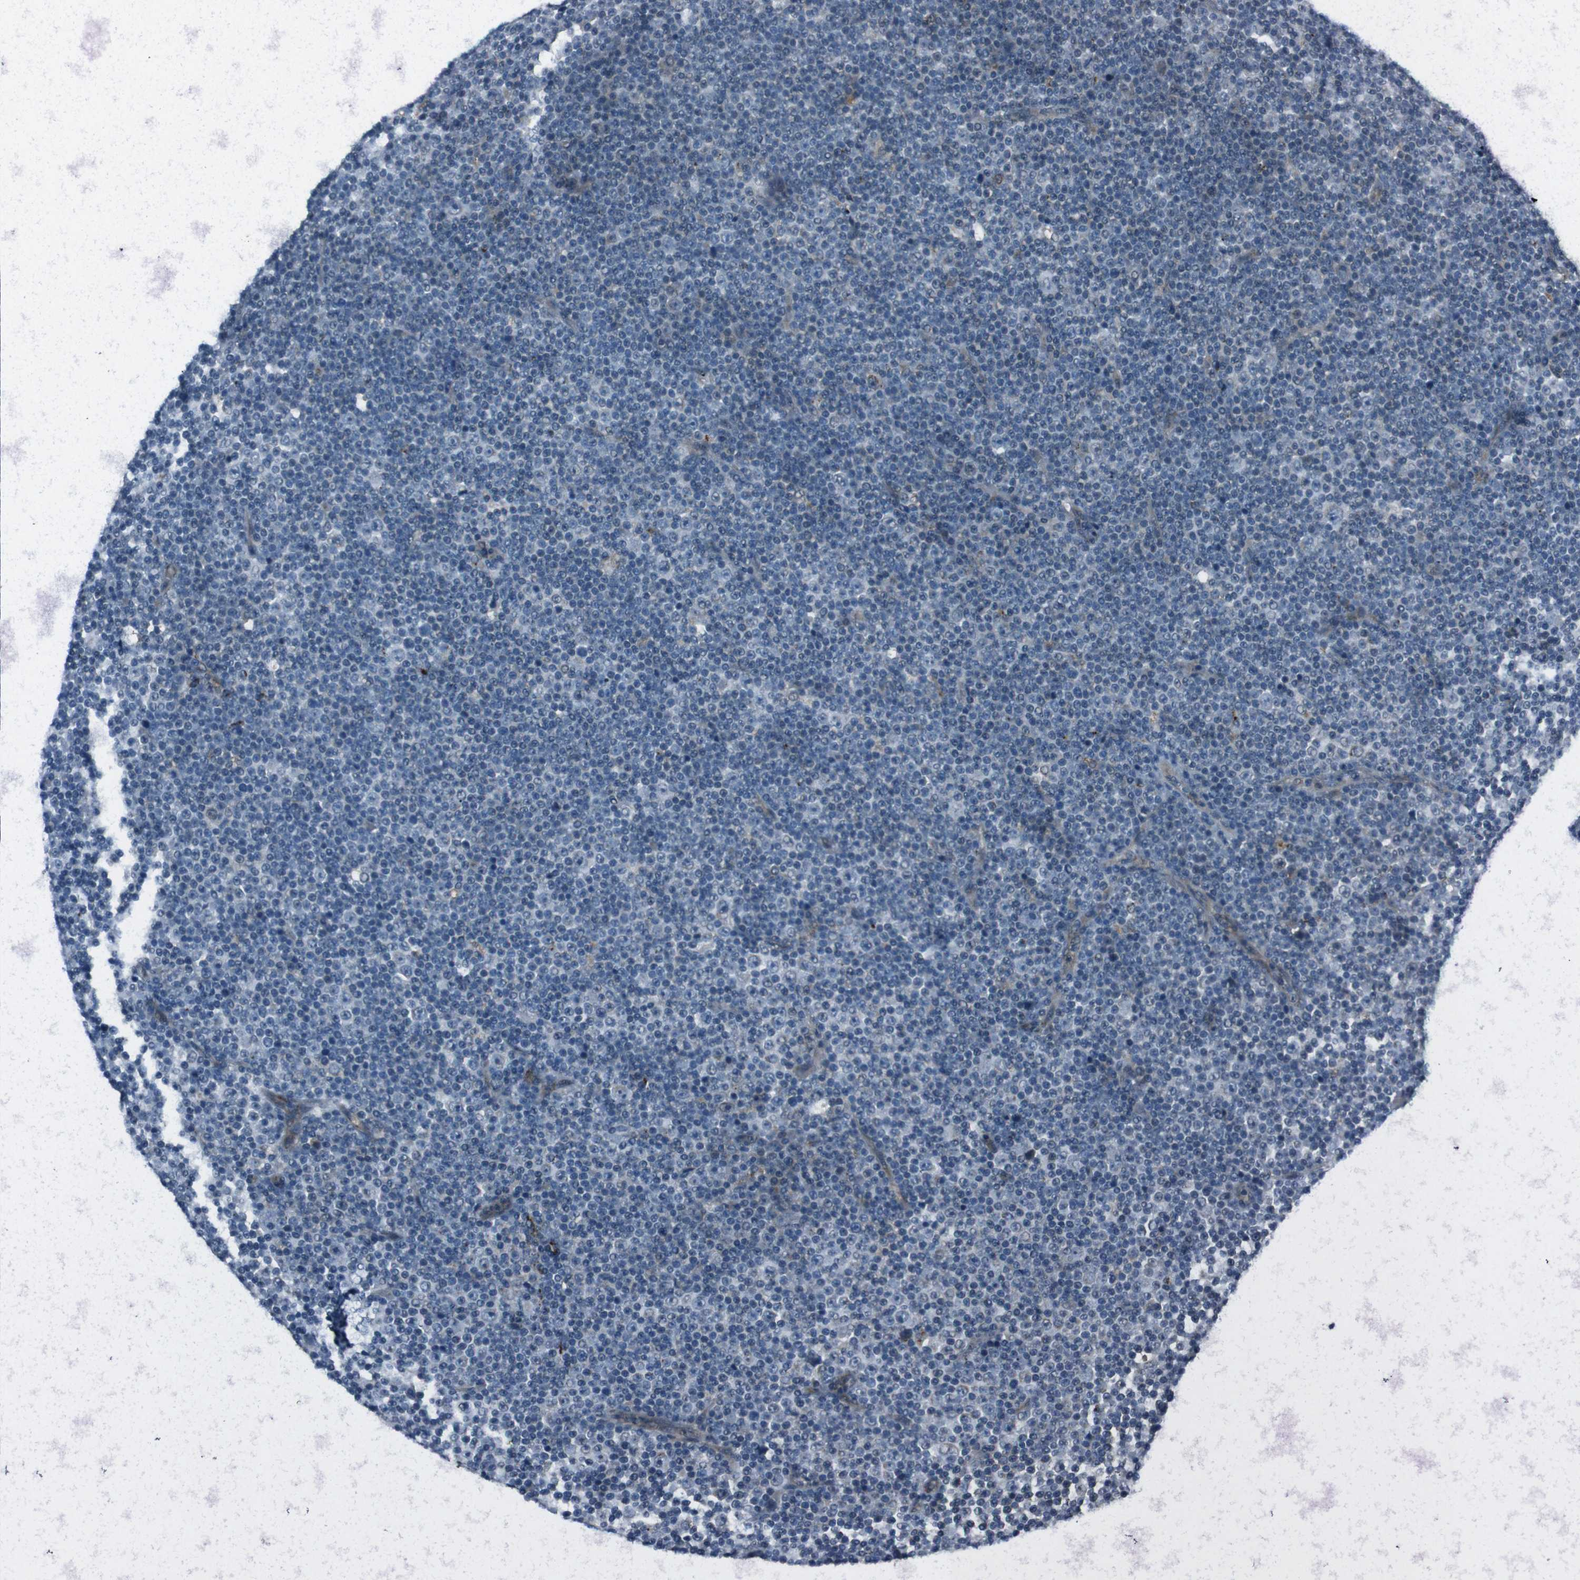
{"staining": {"intensity": "negative", "quantity": "none", "location": "none"}, "tissue": "lymphoma", "cell_type": "Tumor cells", "image_type": "cancer", "snomed": [{"axis": "morphology", "description": "Malignant lymphoma, non-Hodgkin's type, Low grade"}, {"axis": "topography", "description": "Lymph node"}], "caption": "The immunohistochemistry micrograph has no significant expression in tumor cells of low-grade malignant lymphoma, non-Hodgkin's type tissue.", "gene": "EFNA5", "patient": {"sex": "female", "age": 67}}